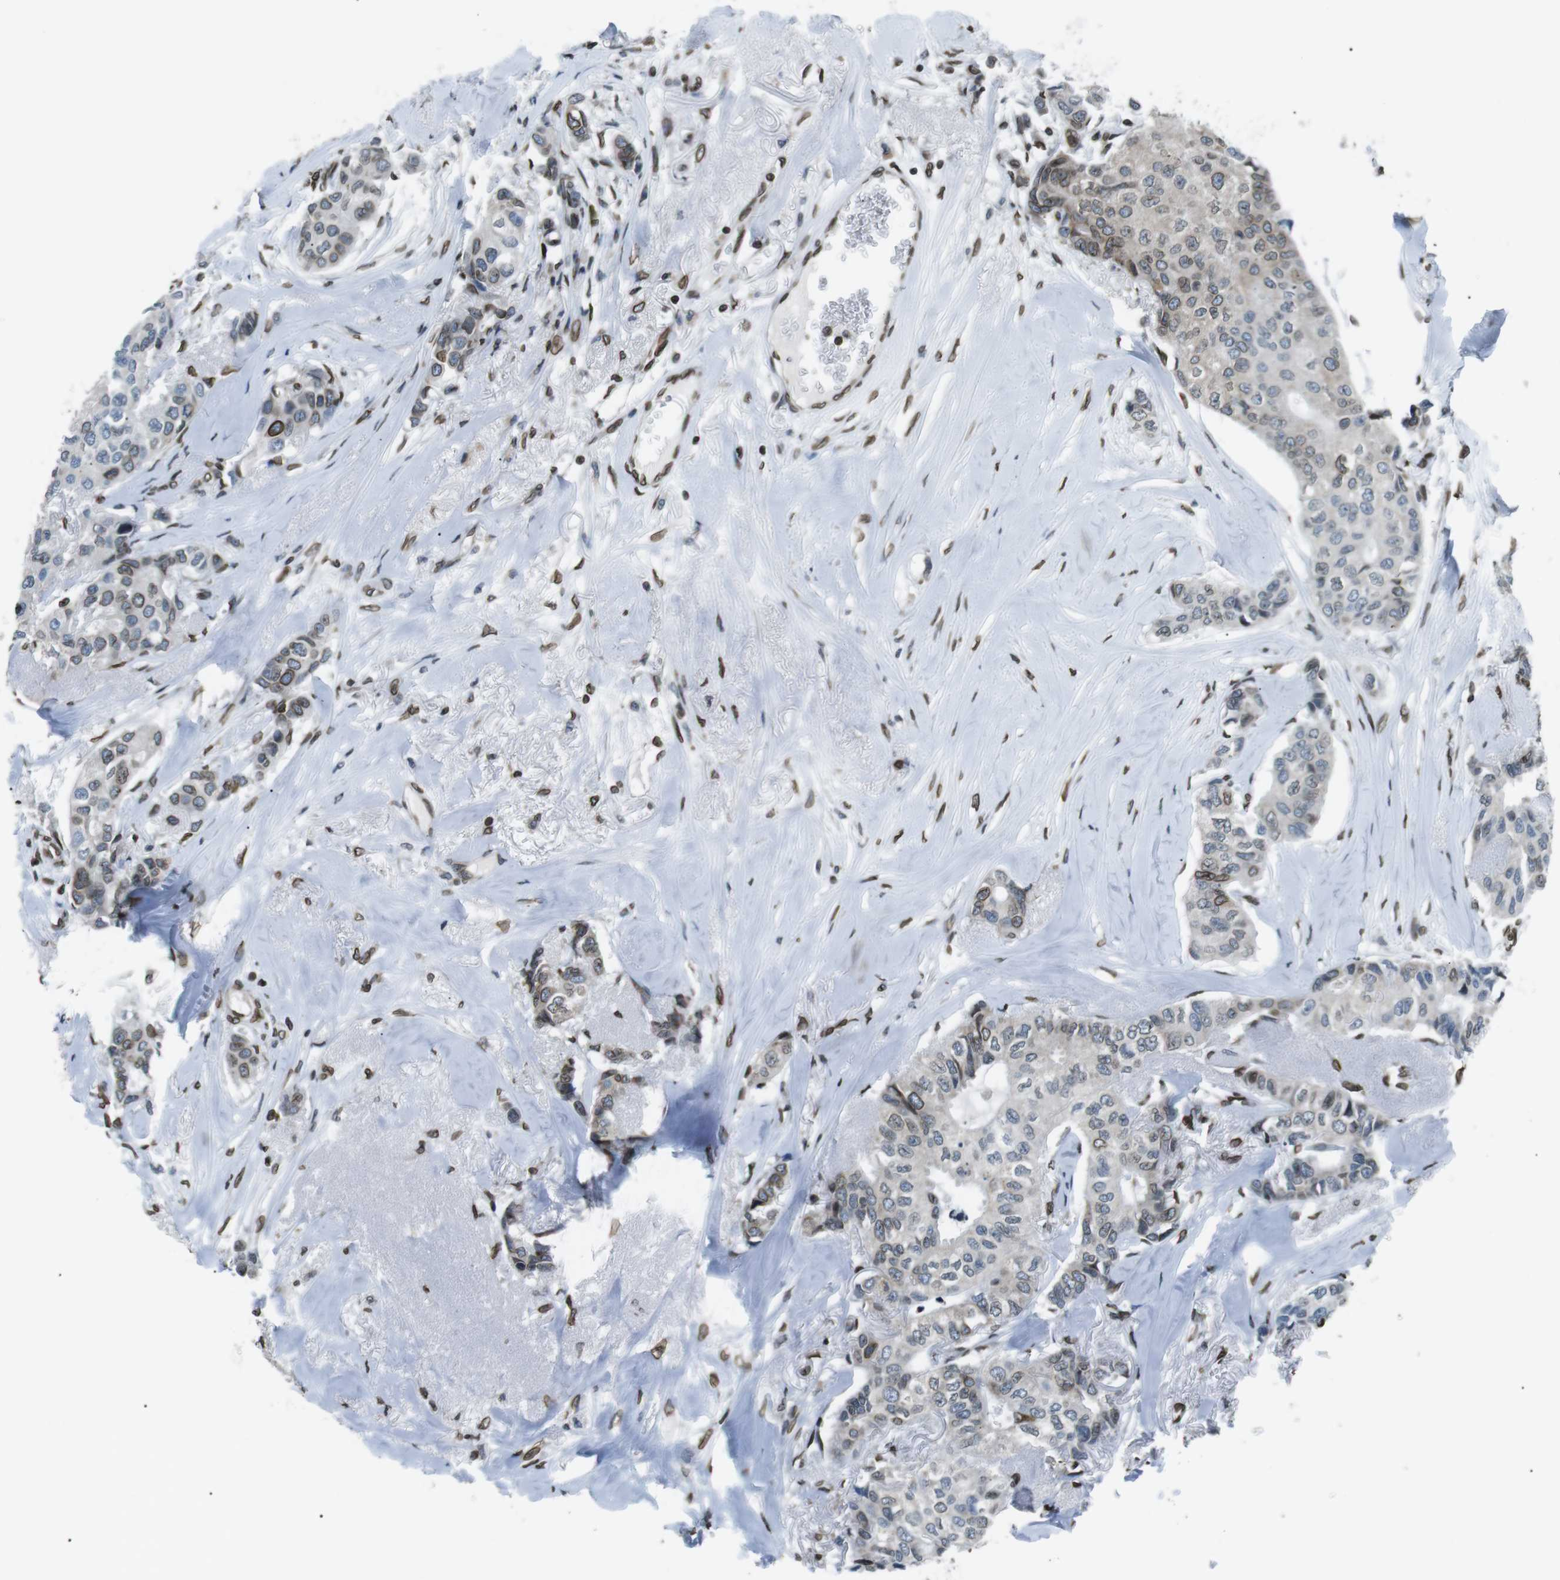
{"staining": {"intensity": "weak", "quantity": "25%-75%", "location": "cytoplasmic/membranous,nuclear"}, "tissue": "breast cancer", "cell_type": "Tumor cells", "image_type": "cancer", "snomed": [{"axis": "morphology", "description": "Duct carcinoma"}, {"axis": "topography", "description": "Breast"}], "caption": "Breast intraductal carcinoma stained with a protein marker displays weak staining in tumor cells.", "gene": "TMX4", "patient": {"sex": "female", "age": 80}}